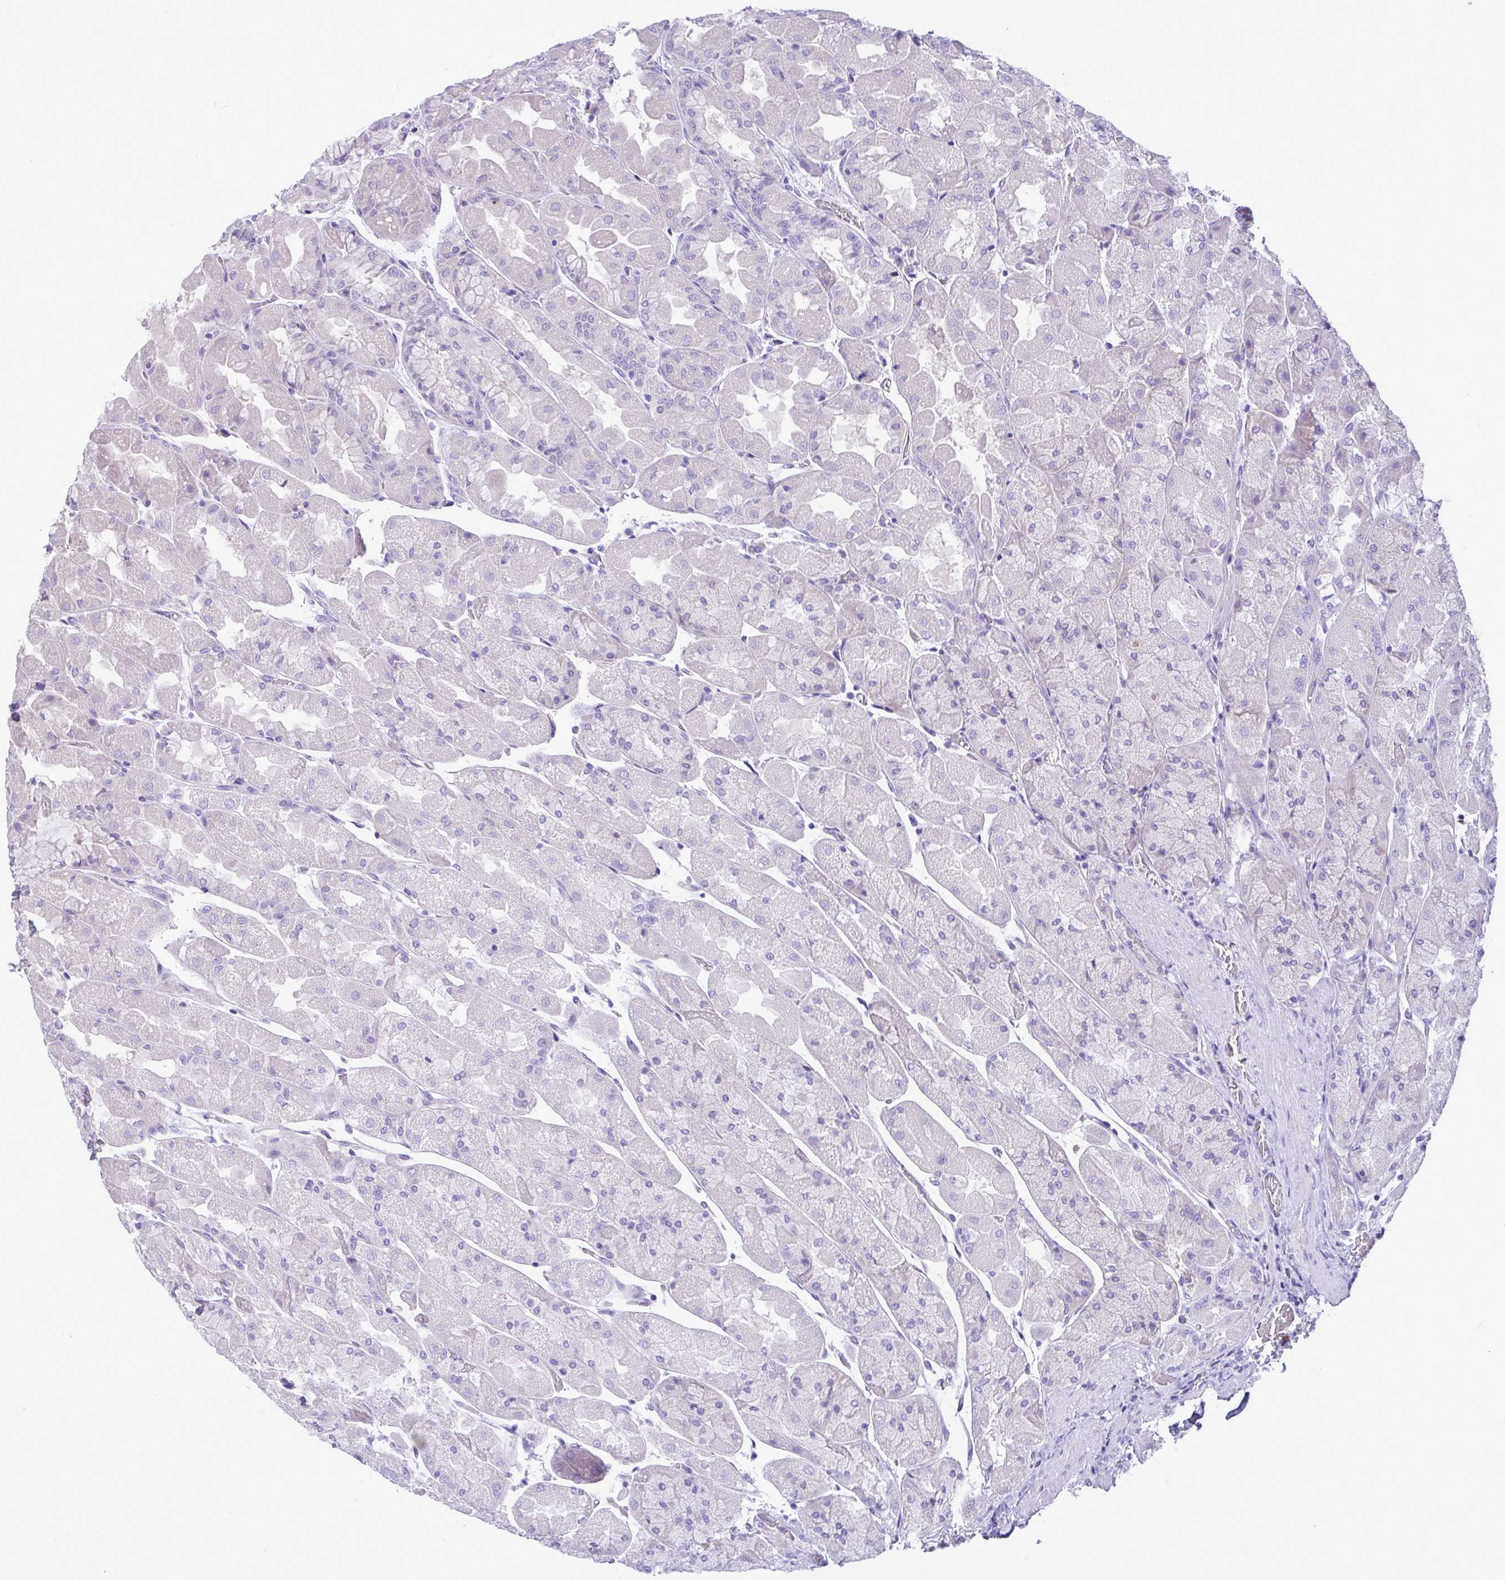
{"staining": {"intensity": "negative", "quantity": "none", "location": "none"}, "tissue": "stomach", "cell_type": "Glandular cells", "image_type": "normal", "snomed": [{"axis": "morphology", "description": "Normal tissue, NOS"}, {"axis": "topography", "description": "Stomach"}], "caption": "Immunohistochemical staining of unremarkable human stomach exhibits no significant staining in glandular cells.", "gene": "C4orf33", "patient": {"sex": "female", "age": 61}}